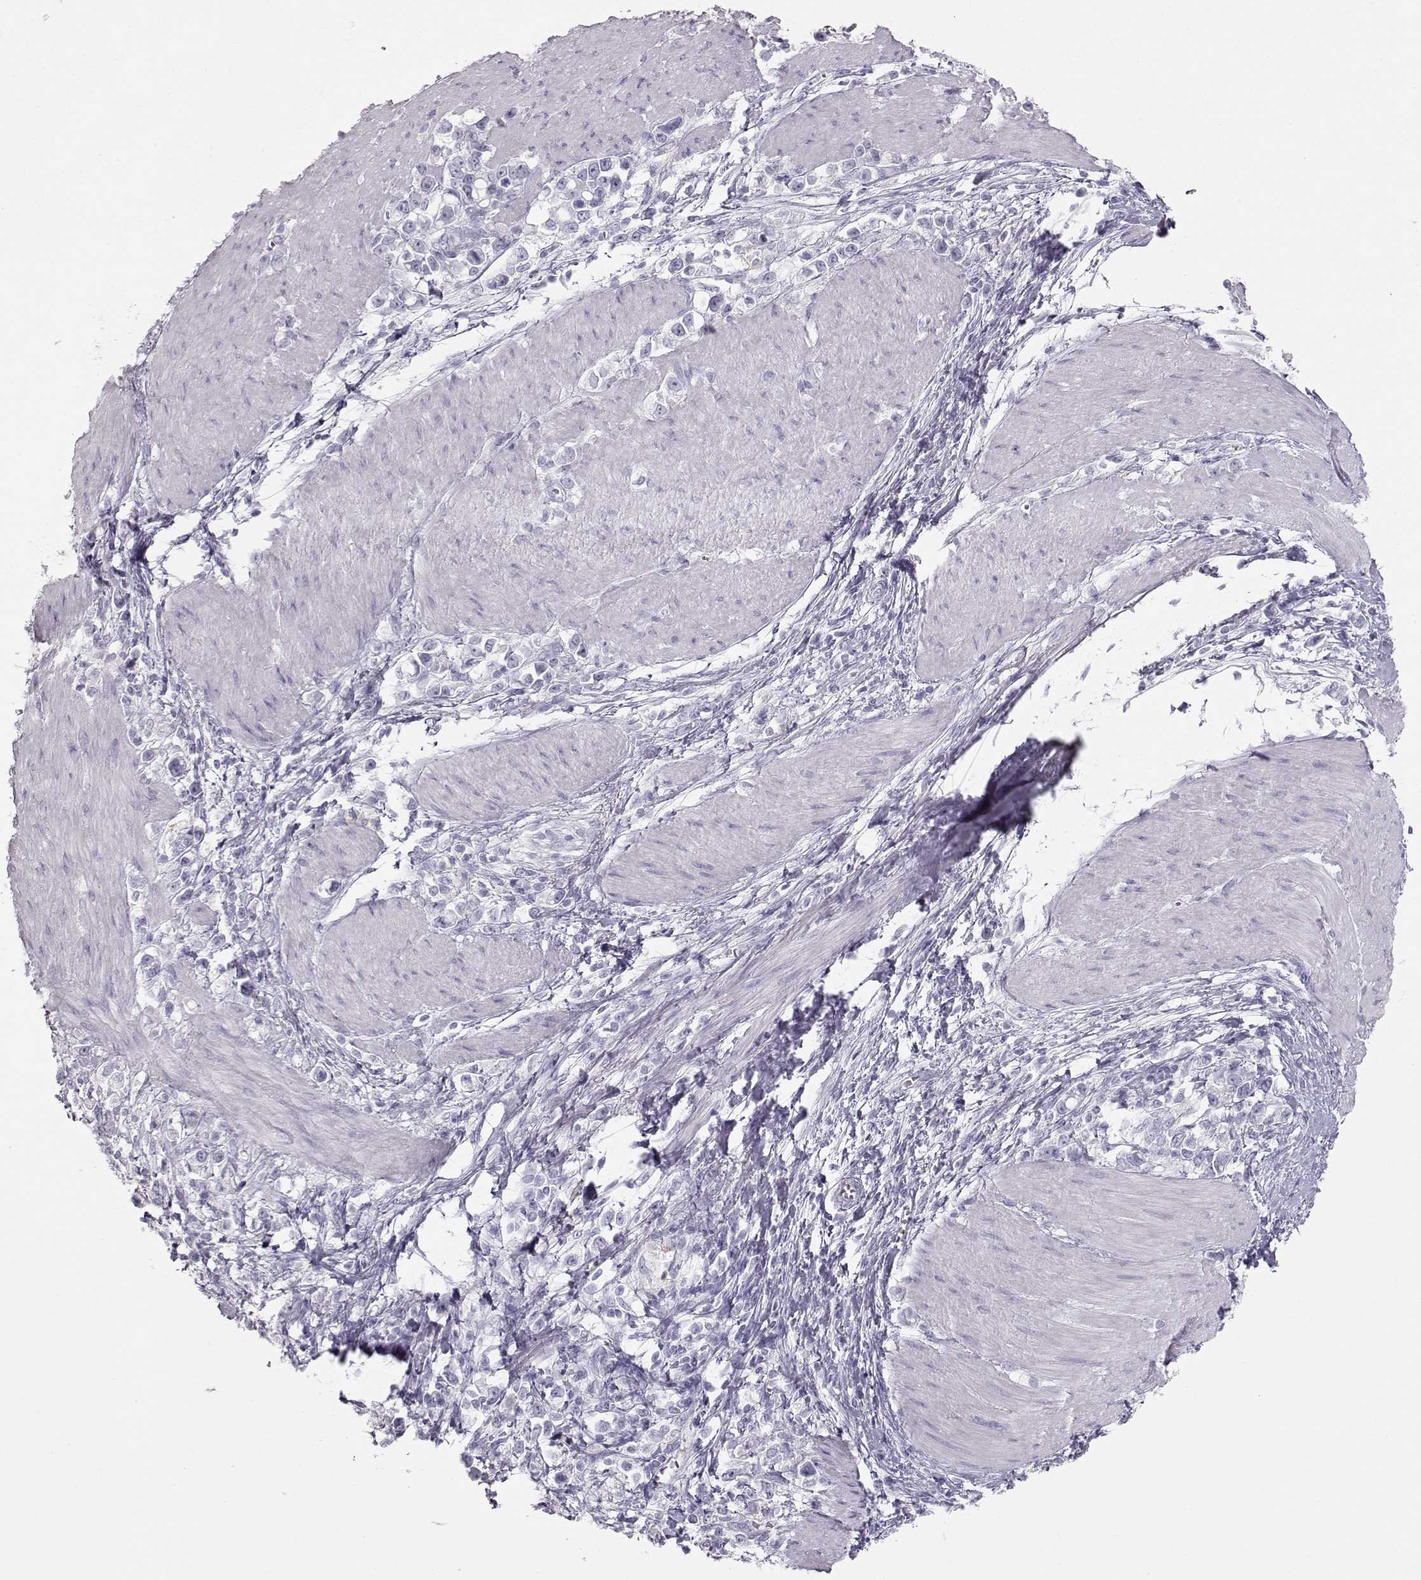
{"staining": {"intensity": "negative", "quantity": "none", "location": "none"}, "tissue": "stomach cancer", "cell_type": "Tumor cells", "image_type": "cancer", "snomed": [{"axis": "morphology", "description": "Adenocarcinoma, NOS"}, {"axis": "topography", "description": "Stomach"}], "caption": "DAB immunohistochemical staining of stomach cancer (adenocarcinoma) reveals no significant staining in tumor cells.", "gene": "MIP", "patient": {"sex": "male", "age": 63}}